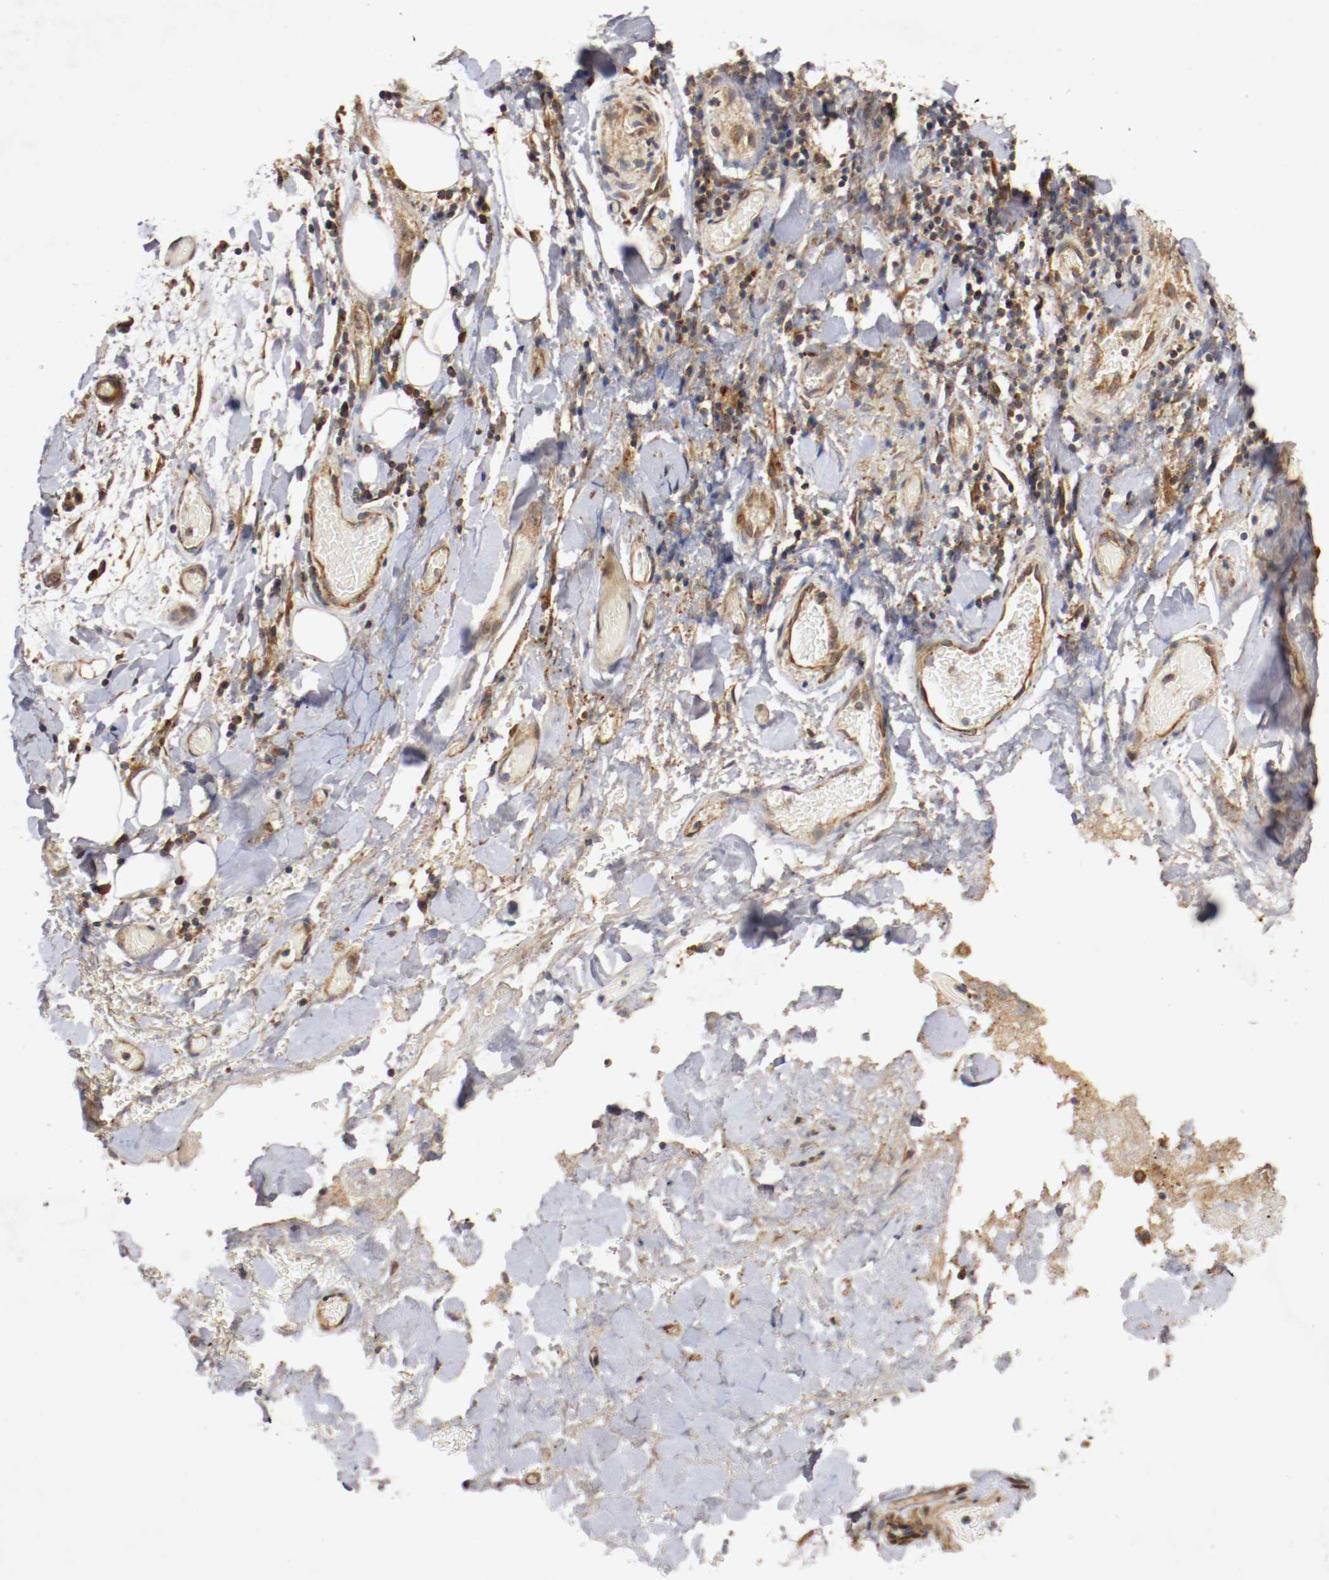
{"staining": {"intensity": "moderate", "quantity": ">75%", "location": "cytoplasmic/membranous"}, "tissue": "adipose tissue", "cell_type": "Adipocytes", "image_type": "normal", "snomed": [{"axis": "morphology", "description": "Normal tissue, NOS"}, {"axis": "morphology", "description": "Cholangiocarcinoma"}, {"axis": "topography", "description": "Liver"}, {"axis": "topography", "description": "Peripheral nerve tissue"}], "caption": "A medium amount of moderate cytoplasmic/membranous positivity is present in about >75% of adipocytes in normal adipose tissue. (brown staining indicates protein expression, while blue staining denotes nuclei).", "gene": "VEZT", "patient": {"sex": "male", "age": 50}}